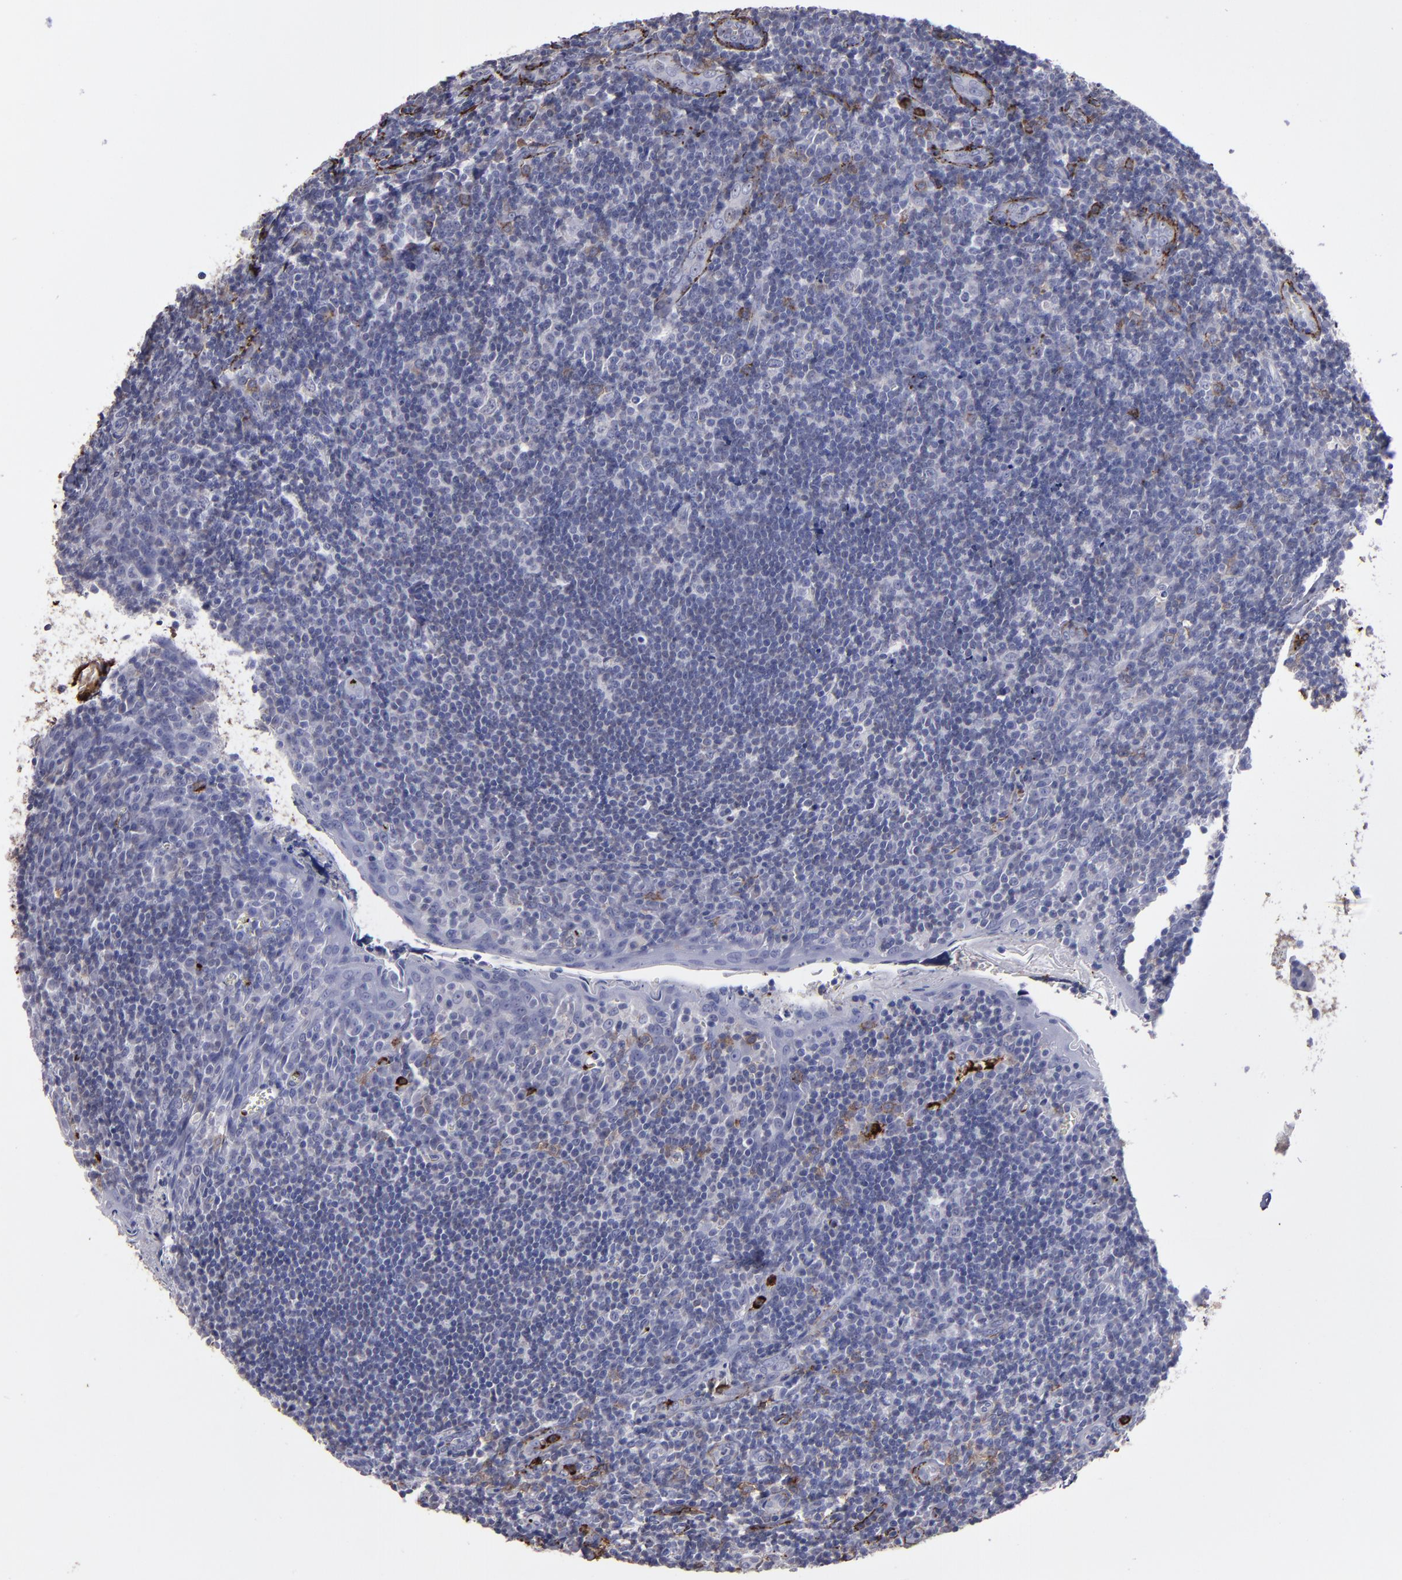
{"staining": {"intensity": "negative", "quantity": "none", "location": "none"}, "tissue": "tonsil", "cell_type": "Germinal center cells", "image_type": "normal", "snomed": [{"axis": "morphology", "description": "Normal tissue, NOS"}, {"axis": "topography", "description": "Tonsil"}], "caption": "Protein analysis of normal tonsil reveals no significant positivity in germinal center cells. Nuclei are stained in blue.", "gene": "CD36", "patient": {"sex": "male", "age": 20}}